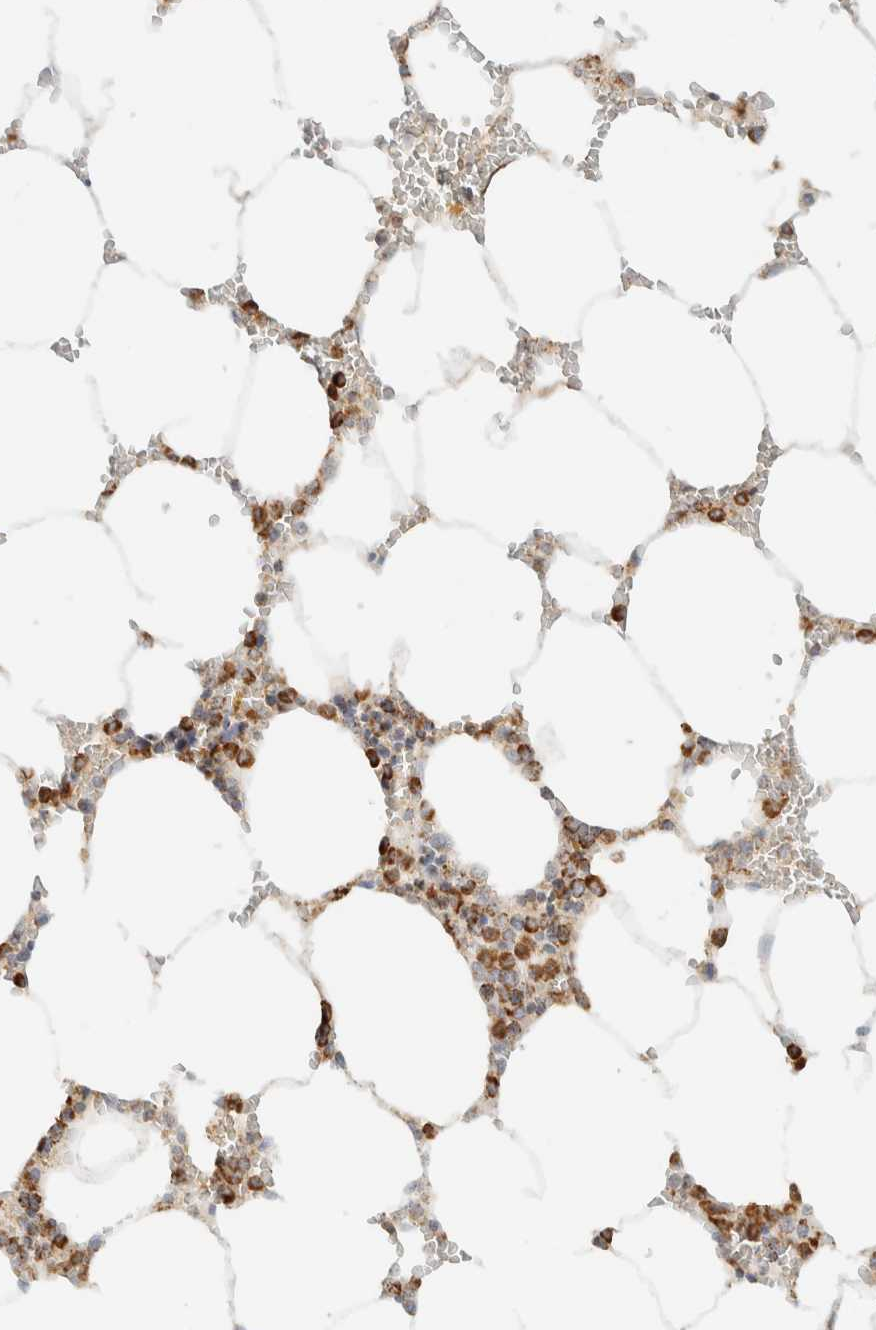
{"staining": {"intensity": "moderate", "quantity": ">75%", "location": "cytoplasmic/membranous"}, "tissue": "bone marrow", "cell_type": "Hematopoietic cells", "image_type": "normal", "snomed": [{"axis": "morphology", "description": "Normal tissue, NOS"}, {"axis": "topography", "description": "Bone marrow"}], "caption": "Human bone marrow stained for a protein (brown) exhibits moderate cytoplasmic/membranous positive expression in about >75% of hematopoietic cells.", "gene": "KIFAP3", "patient": {"sex": "male", "age": 70}}